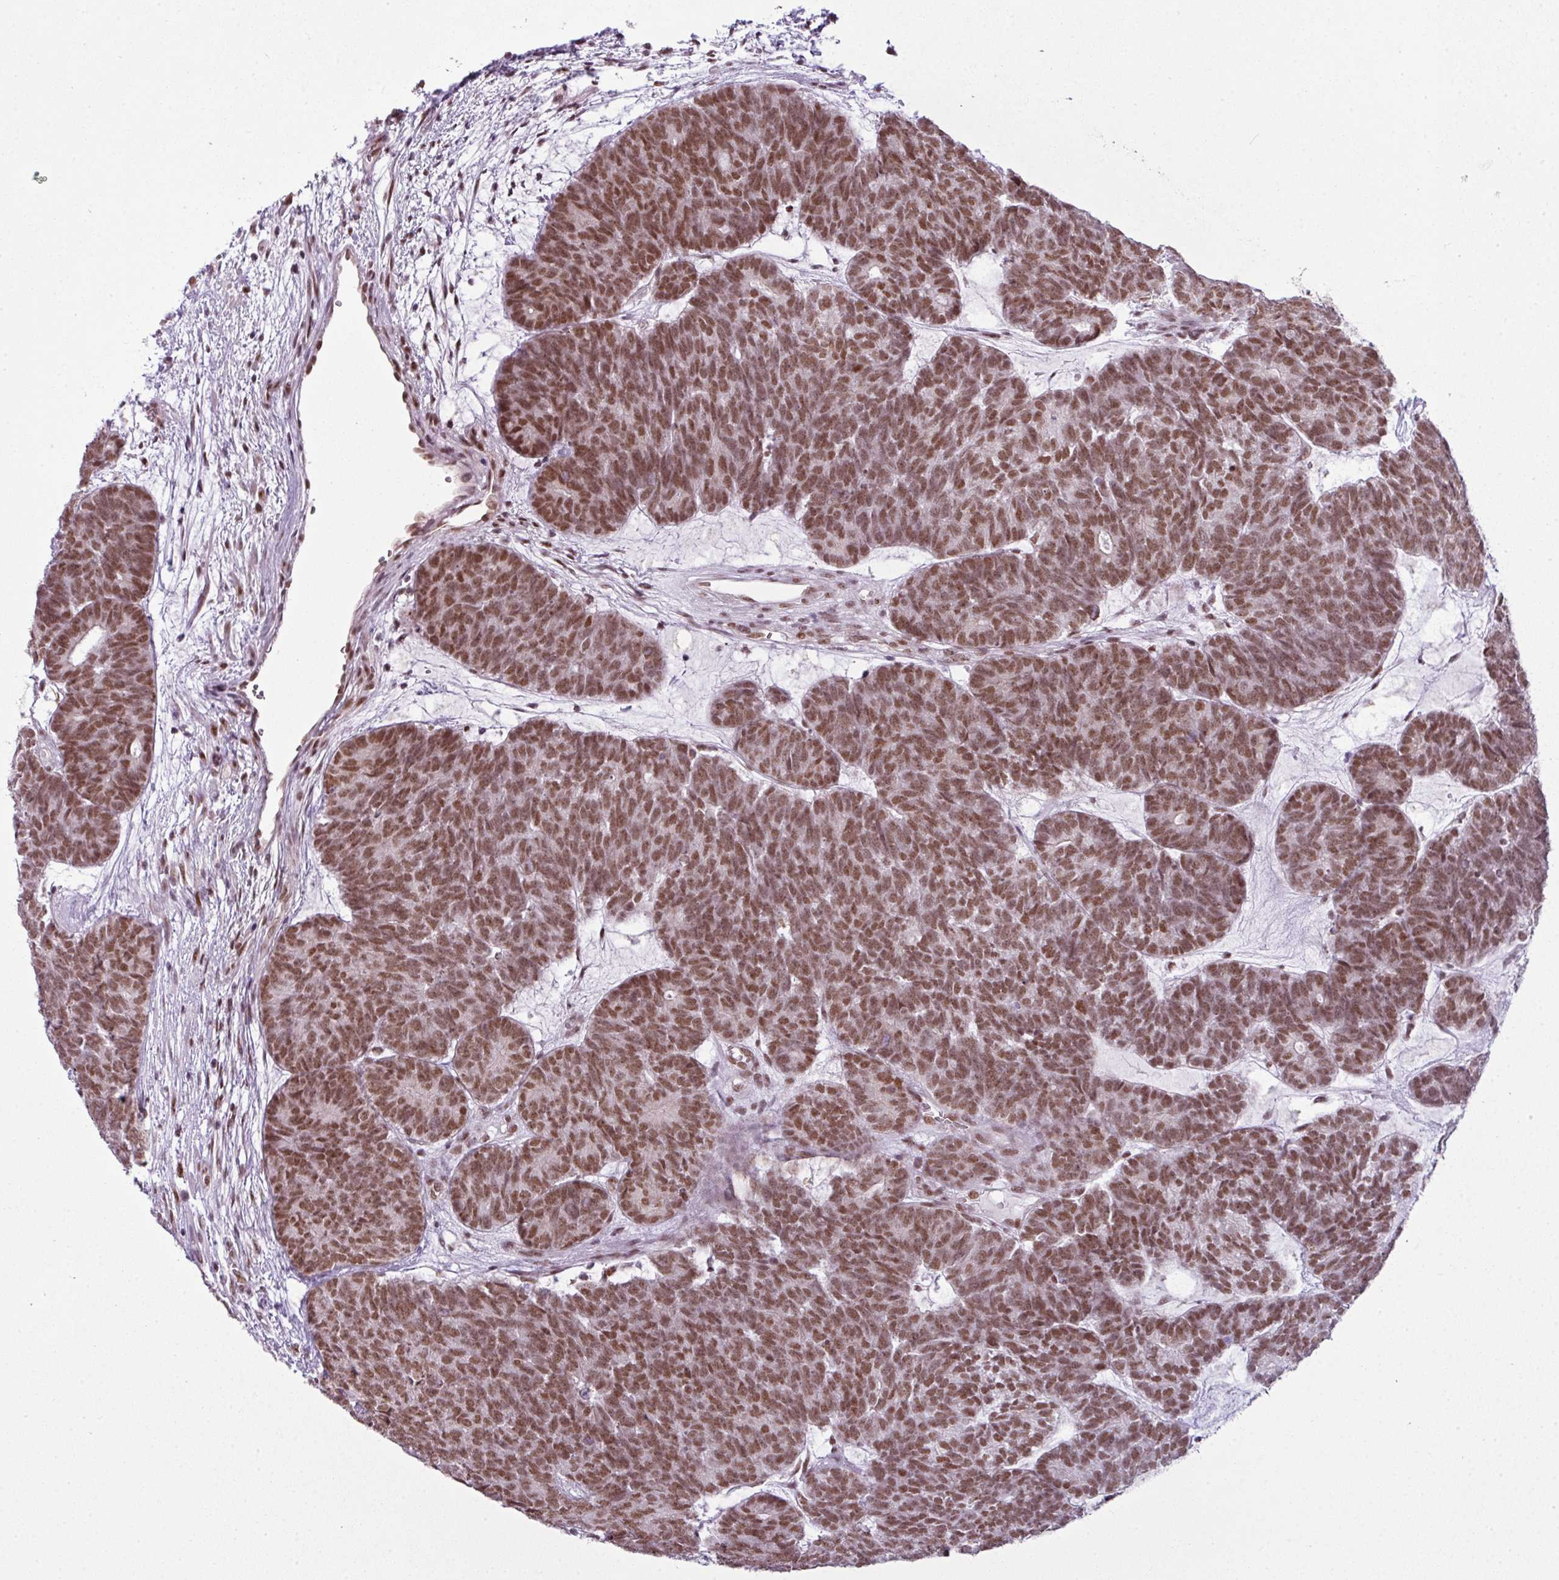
{"staining": {"intensity": "moderate", "quantity": ">75%", "location": "nuclear"}, "tissue": "head and neck cancer", "cell_type": "Tumor cells", "image_type": "cancer", "snomed": [{"axis": "morphology", "description": "Adenocarcinoma, NOS"}, {"axis": "topography", "description": "Head-Neck"}], "caption": "Immunohistochemistry (IHC) staining of head and neck cancer (adenocarcinoma), which displays medium levels of moderate nuclear staining in approximately >75% of tumor cells indicating moderate nuclear protein positivity. The staining was performed using DAB (3,3'-diaminobenzidine) (brown) for protein detection and nuclei were counterstained in hematoxylin (blue).", "gene": "ARL6IP4", "patient": {"sex": "female", "age": 81}}